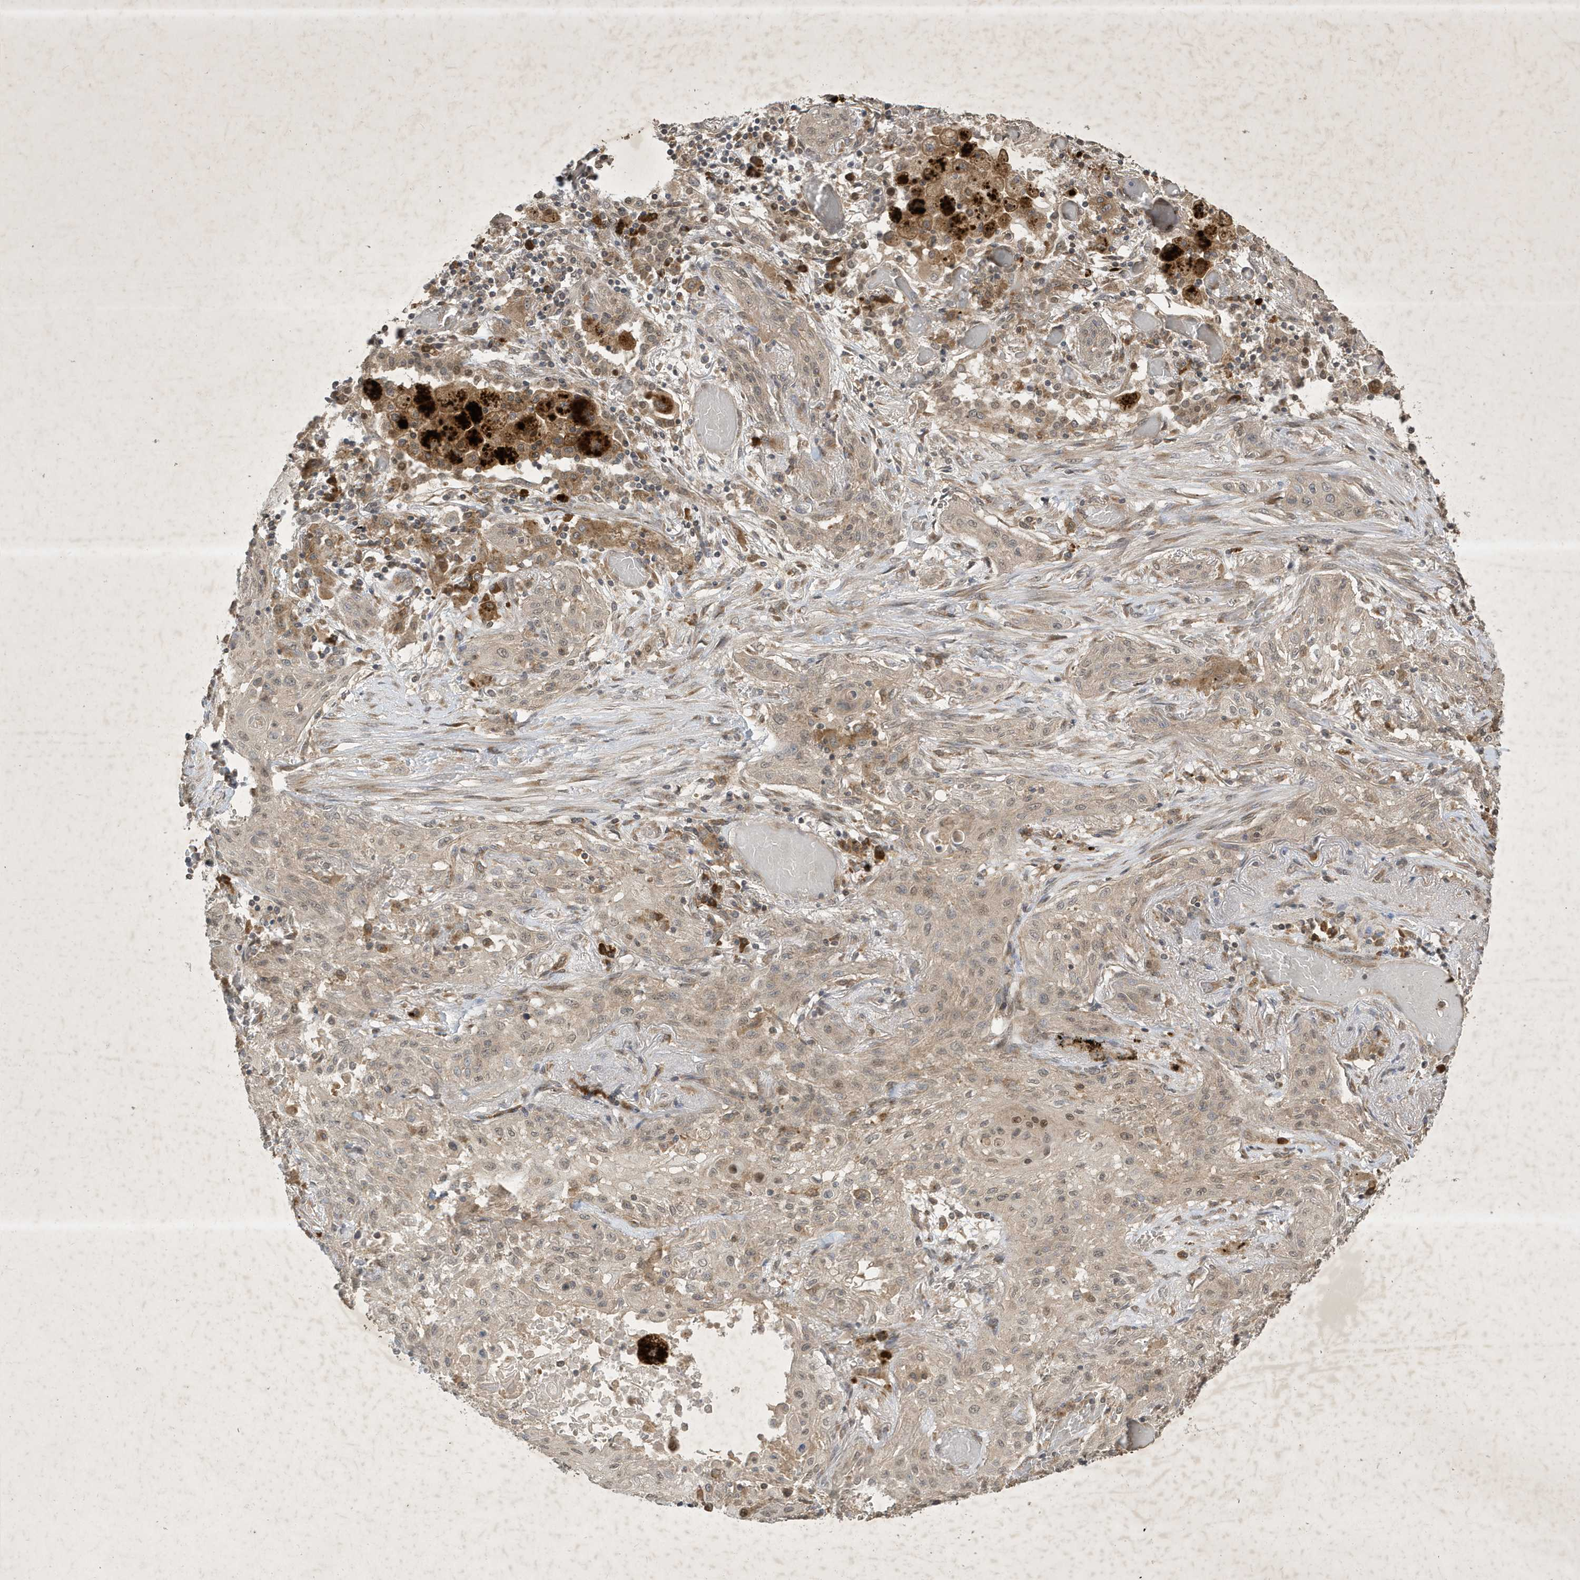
{"staining": {"intensity": "weak", "quantity": "25%-75%", "location": "cytoplasmic/membranous,nuclear"}, "tissue": "lung cancer", "cell_type": "Tumor cells", "image_type": "cancer", "snomed": [{"axis": "morphology", "description": "Squamous cell carcinoma, NOS"}, {"axis": "topography", "description": "Lung"}], "caption": "Immunohistochemical staining of squamous cell carcinoma (lung) demonstrates low levels of weak cytoplasmic/membranous and nuclear protein expression in approximately 25%-75% of tumor cells. (DAB (3,3'-diaminobenzidine) IHC with brightfield microscopy, high magnification).", "gene": "STX10", "patient": {"sex": "female", "age": 47}}